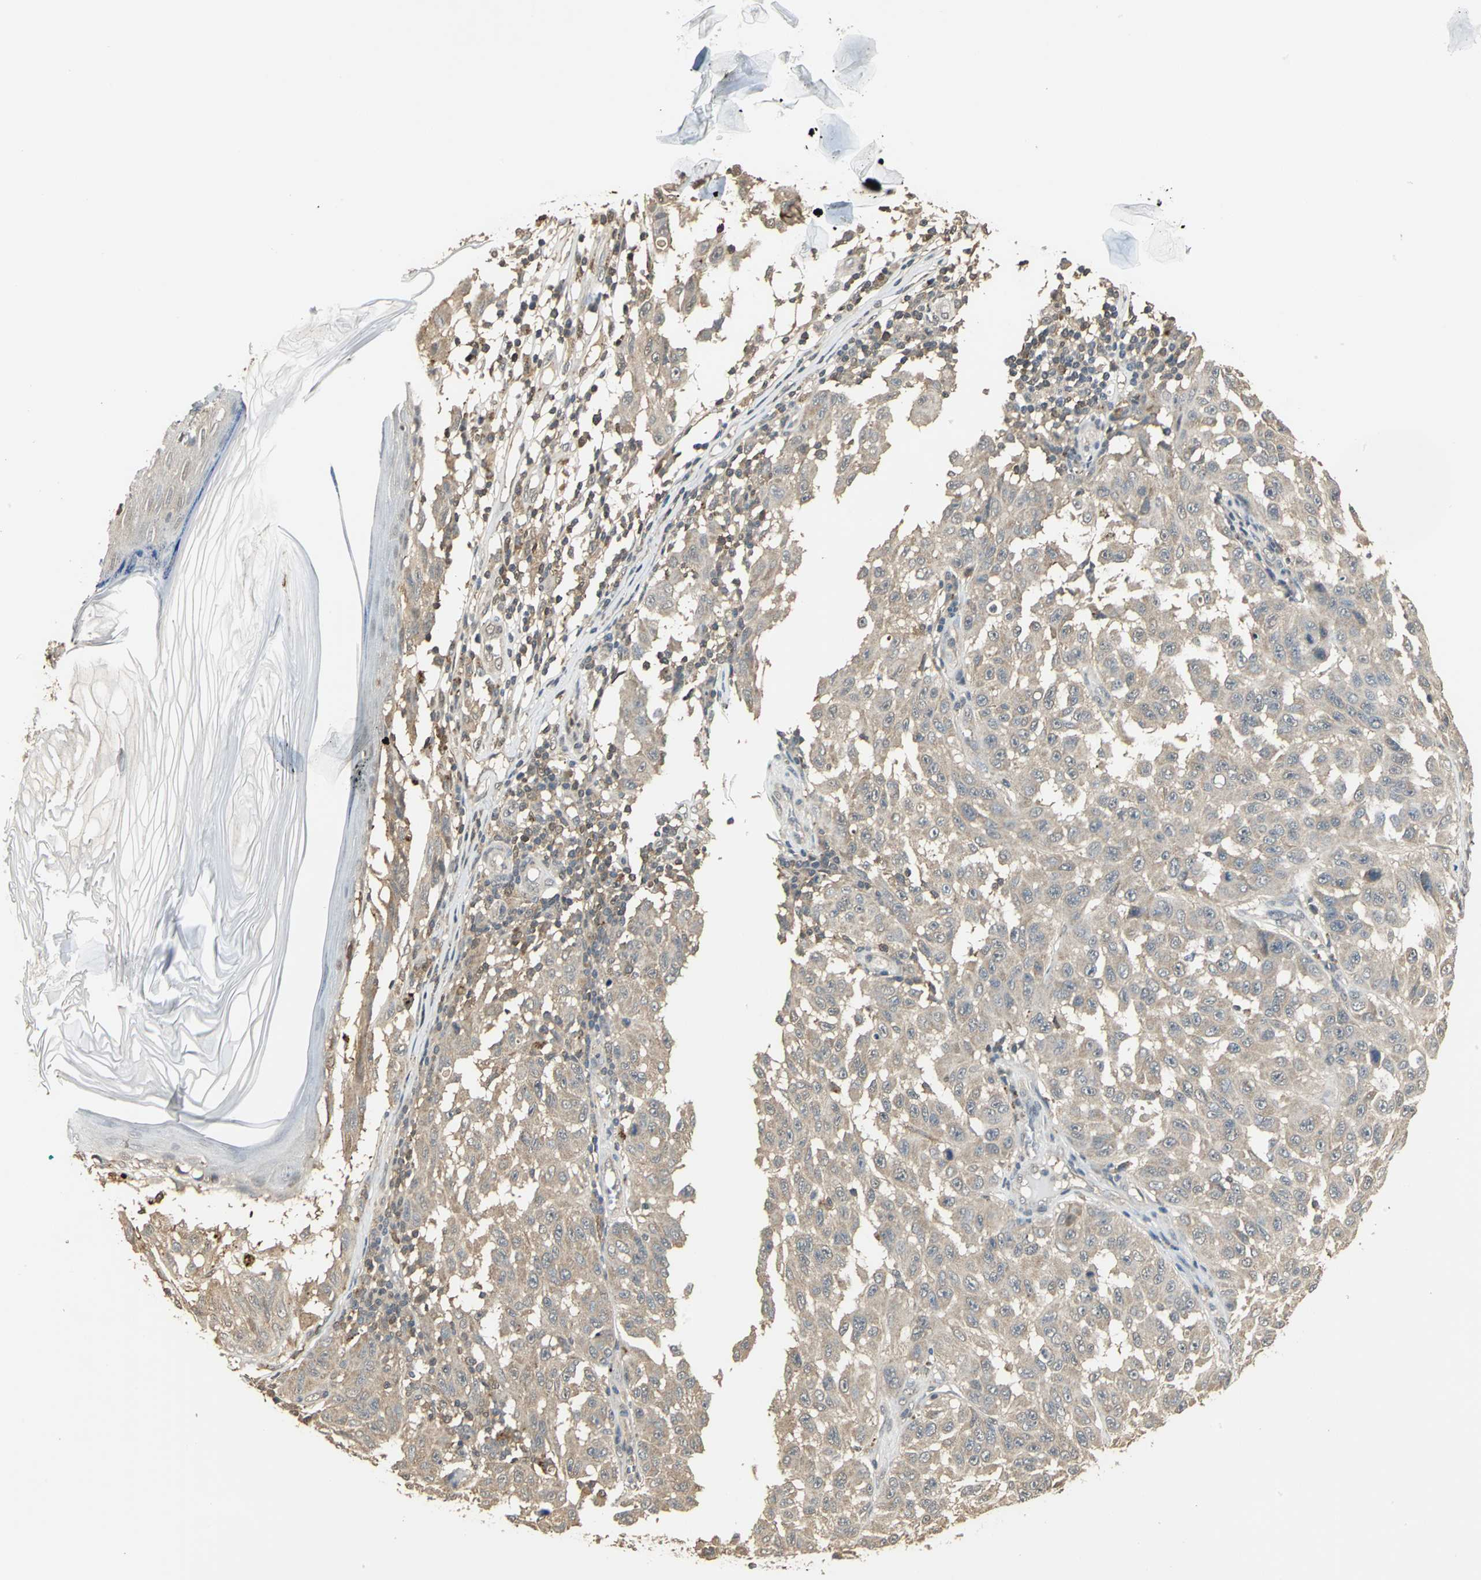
{"staining": {"intensity": "moderate", "quantity": ">75%", "location": "cytoplasmic/membranous"}, "tissue": "melanoma", "cell_type": "Tumor cells", "image_type": "cancer", "snomed": [{"axis": "morphology", "description": "Malignant melanoma, NOS"}, {"axis": "topography", "description": "Skin"}], "caption": "Tumor cells show medium levels of moderate cytoplasmic/membranous expression in about >75% of cells in malignant melanoma.", "gene": "PARK7", "patient": {"sex": "male", "age": 30}}